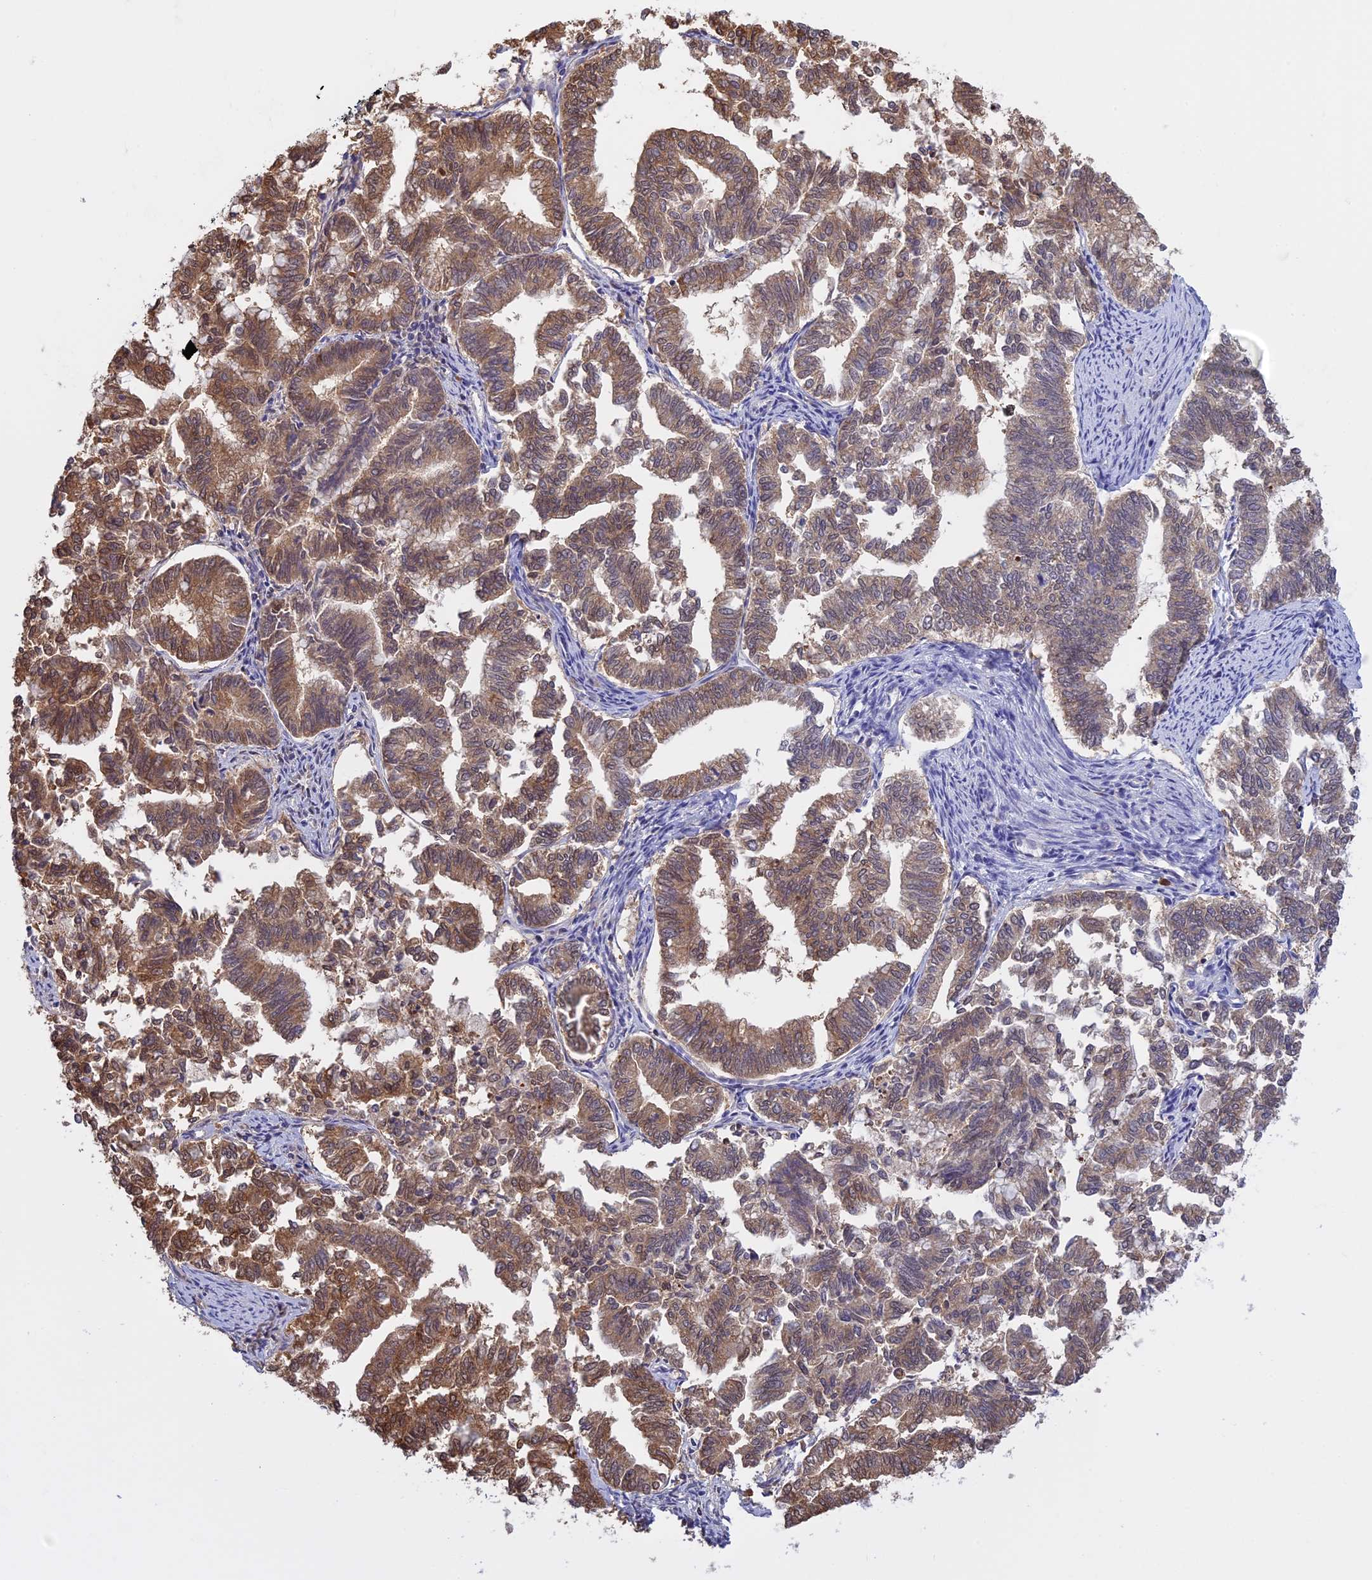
{"staining": {"intensity": "moderate", "quantity": ">75%", "location": "cytoplasmic/membranous,nuclear"}, "tissue": "endometrial cancer", "cell_type": "Tumor cells", "image_type": "cancer", "snomed": [{"axis": "morphology", "description": "Adenocarcinoma, NOS"}, {"axis": "topography", "description": "Endometrium"}], "caption": "Tumor cells display medium levels of moderate cytoplasmic/membranous and nuclear positivity in about >75% of cells in endometrial cancer (adenocarcinoma).", "gene": "IZUMO2", "patient": {"sex": "female", "age": 79}}